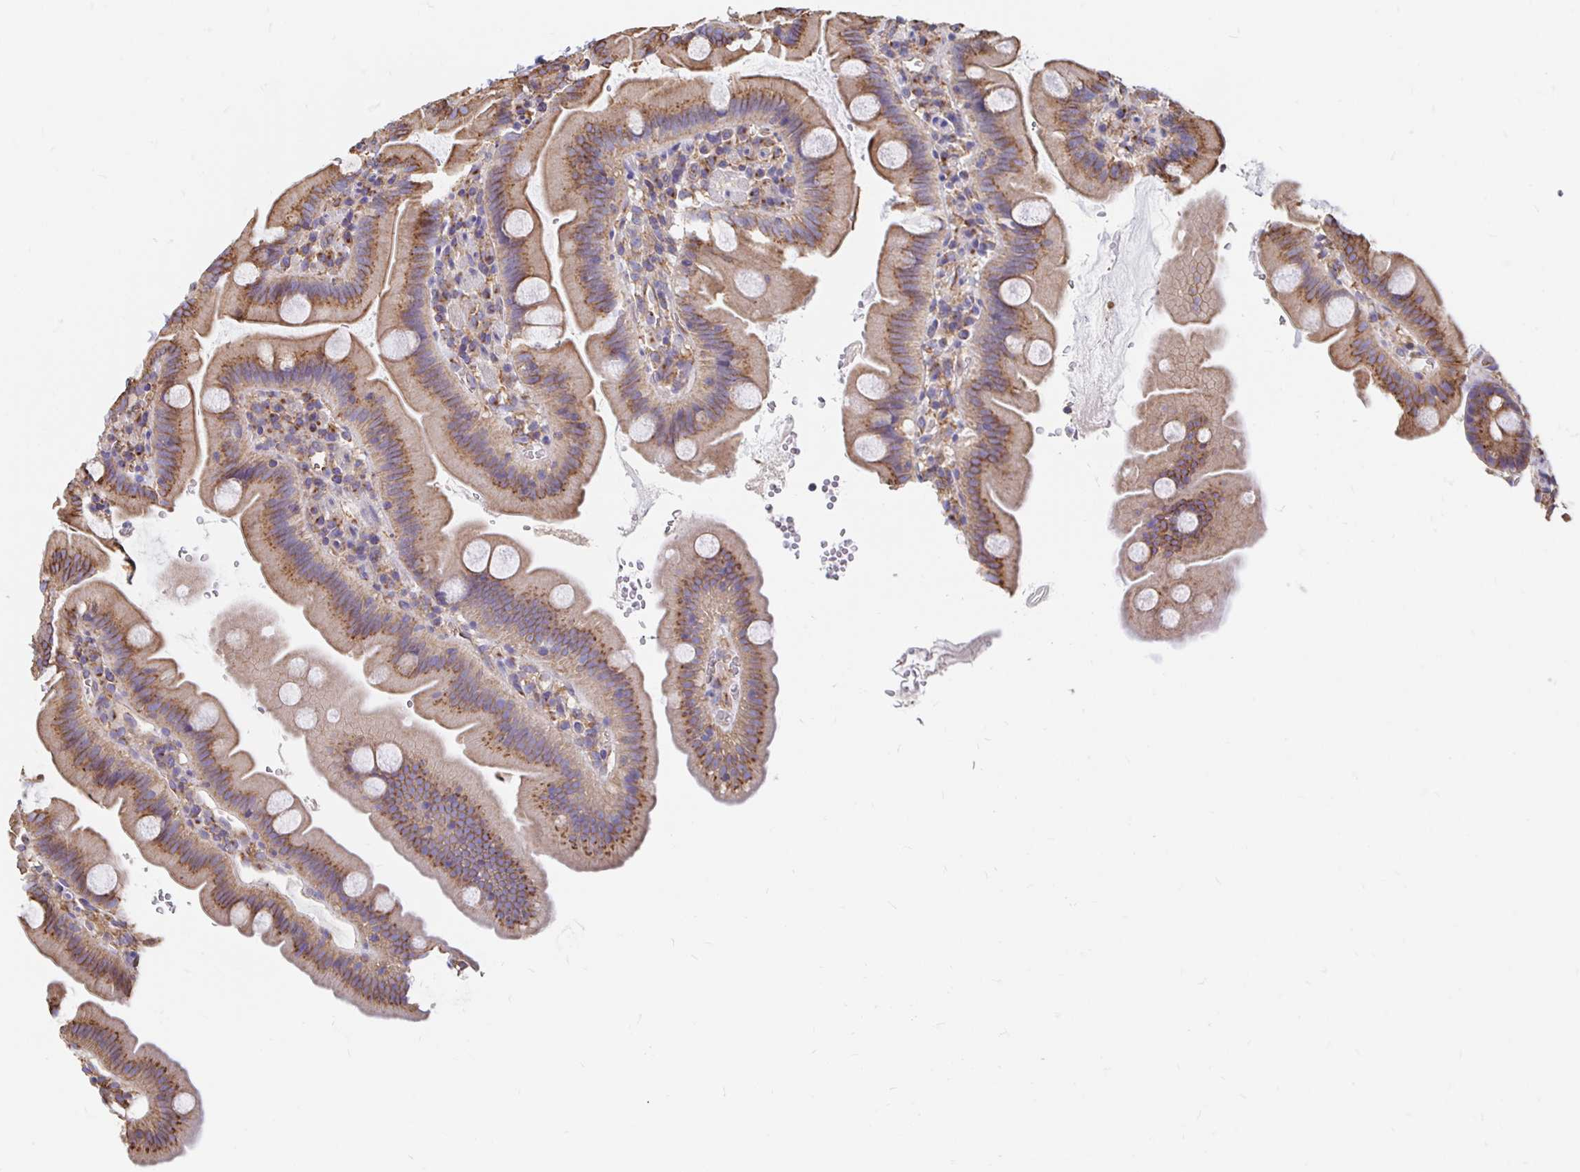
{"staining": {"intensity": "moderate", "quantity": ">75%", "location": "cytoplasmic/membranous"}, "tissue": "small intestine", "cell_type": "Glandular cells", "image_type": "normal", "snomed": [{"axis": "morphology", "description": "Normal tissue, NOS"}, {"axis": "topography", "description": "Small intestine"}], "caption": "IHC (DAB) staining of normal small intestine demonstrates moderate cytoplasmic/membranous protein expression in approximately >75% of glandular cells.", "gene": "CLTC", "patient": {"sex": "female", "age": 68}}